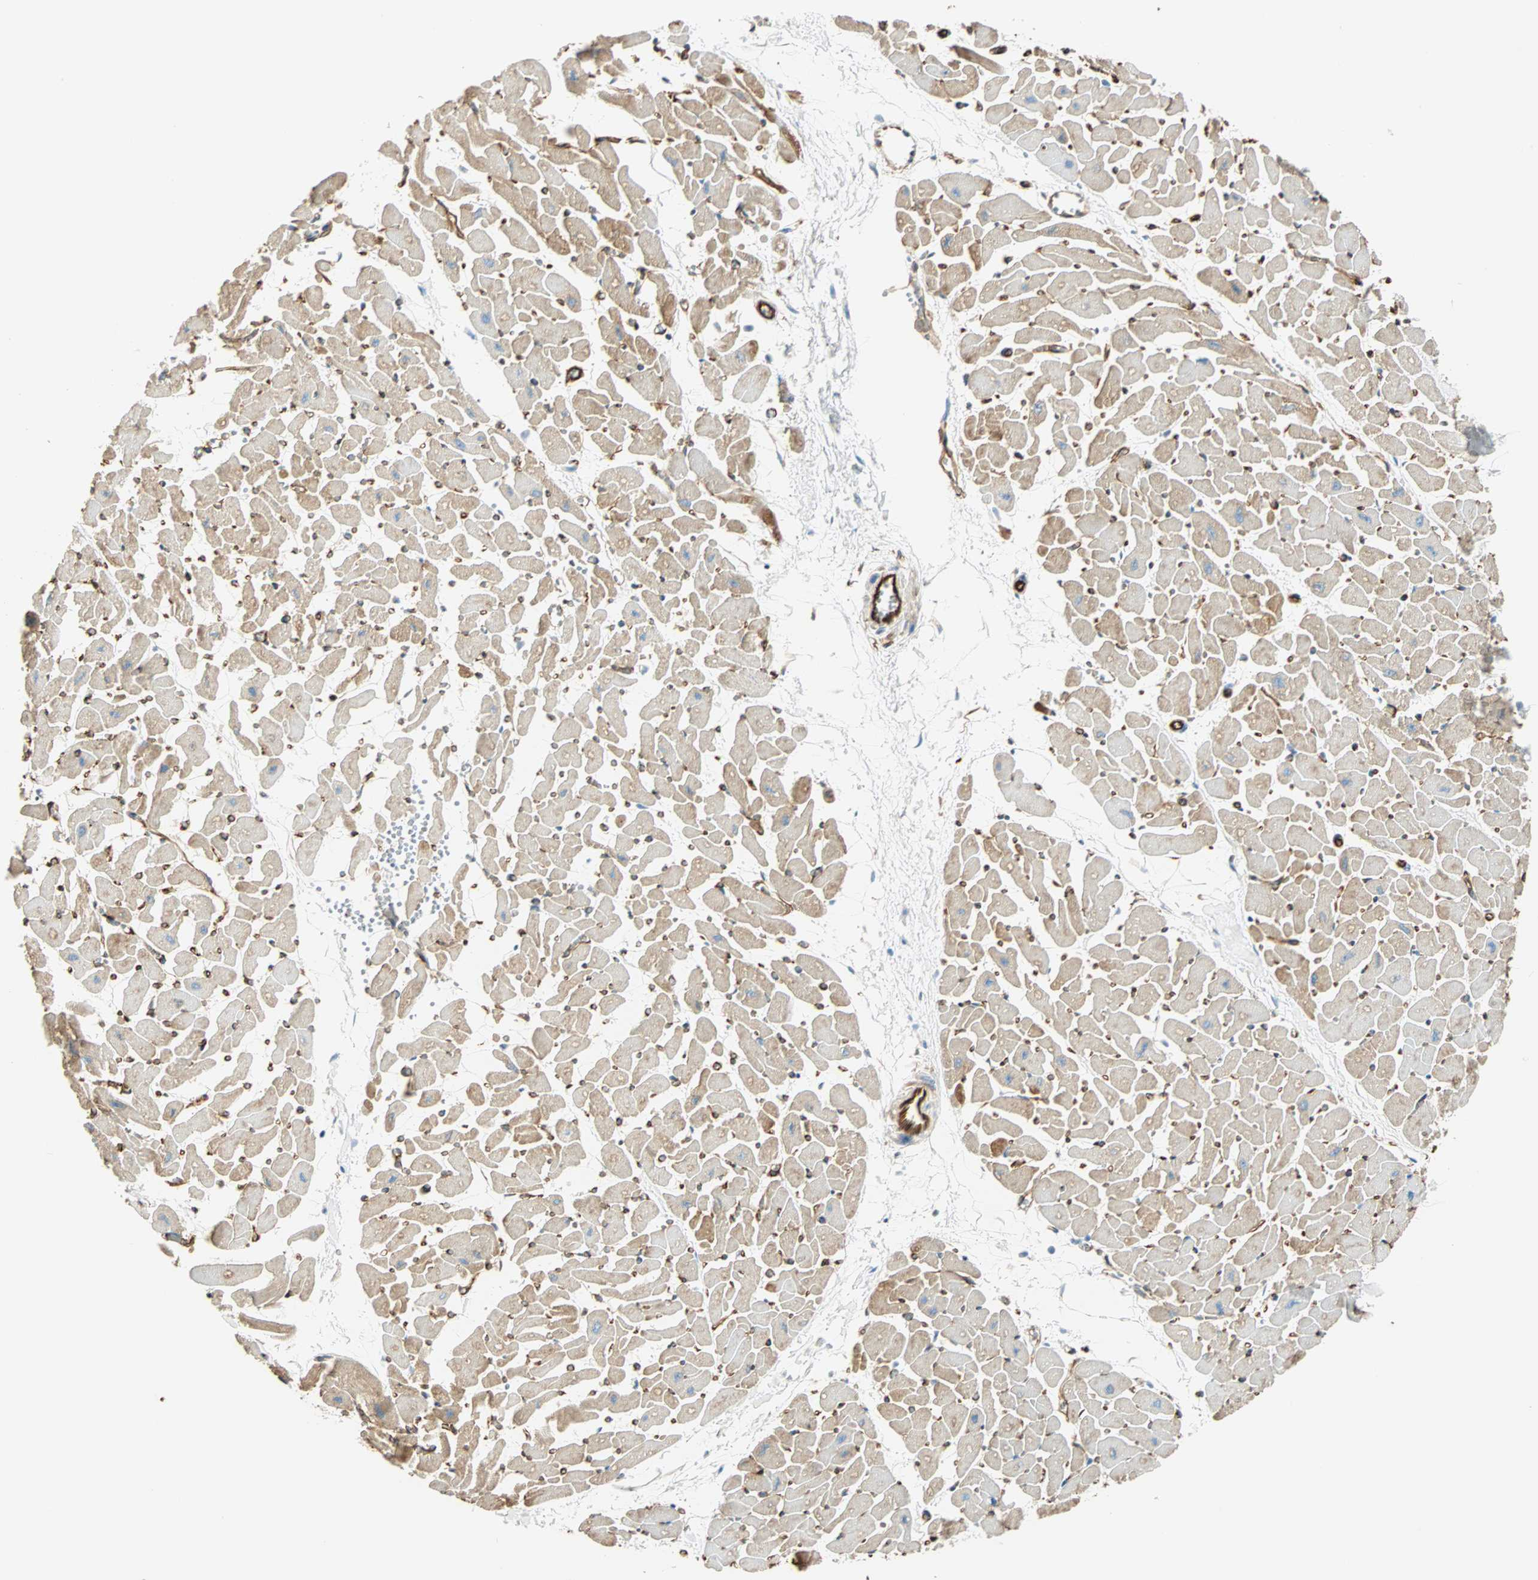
{"staining": {"intensity": "moderate", "quantity": ">75%", "location": "cytoplasmic/membranous"}, "tissue": "heart muscle", "cell_type": "Cardiomyocytes", "image_type": "normal", "snomed": [{"axis": "morphology", "description": "Normal tissue, NOS"}, {"axis": "topography", "description": "Heart"}], "caption": "Immunohistochemistry (IHC) micrograph of benign heart muscle: heart muscle stained using immunohistochemistry (IHC) shows medium levels of moderate protein expression localized specifically in the cytoplasmic/membranous of cardiomyocytes, appearing as a cytoplasmic/membranous brown color.", "gene": "NES", "patient": {"sex": "female", "age": 19}}